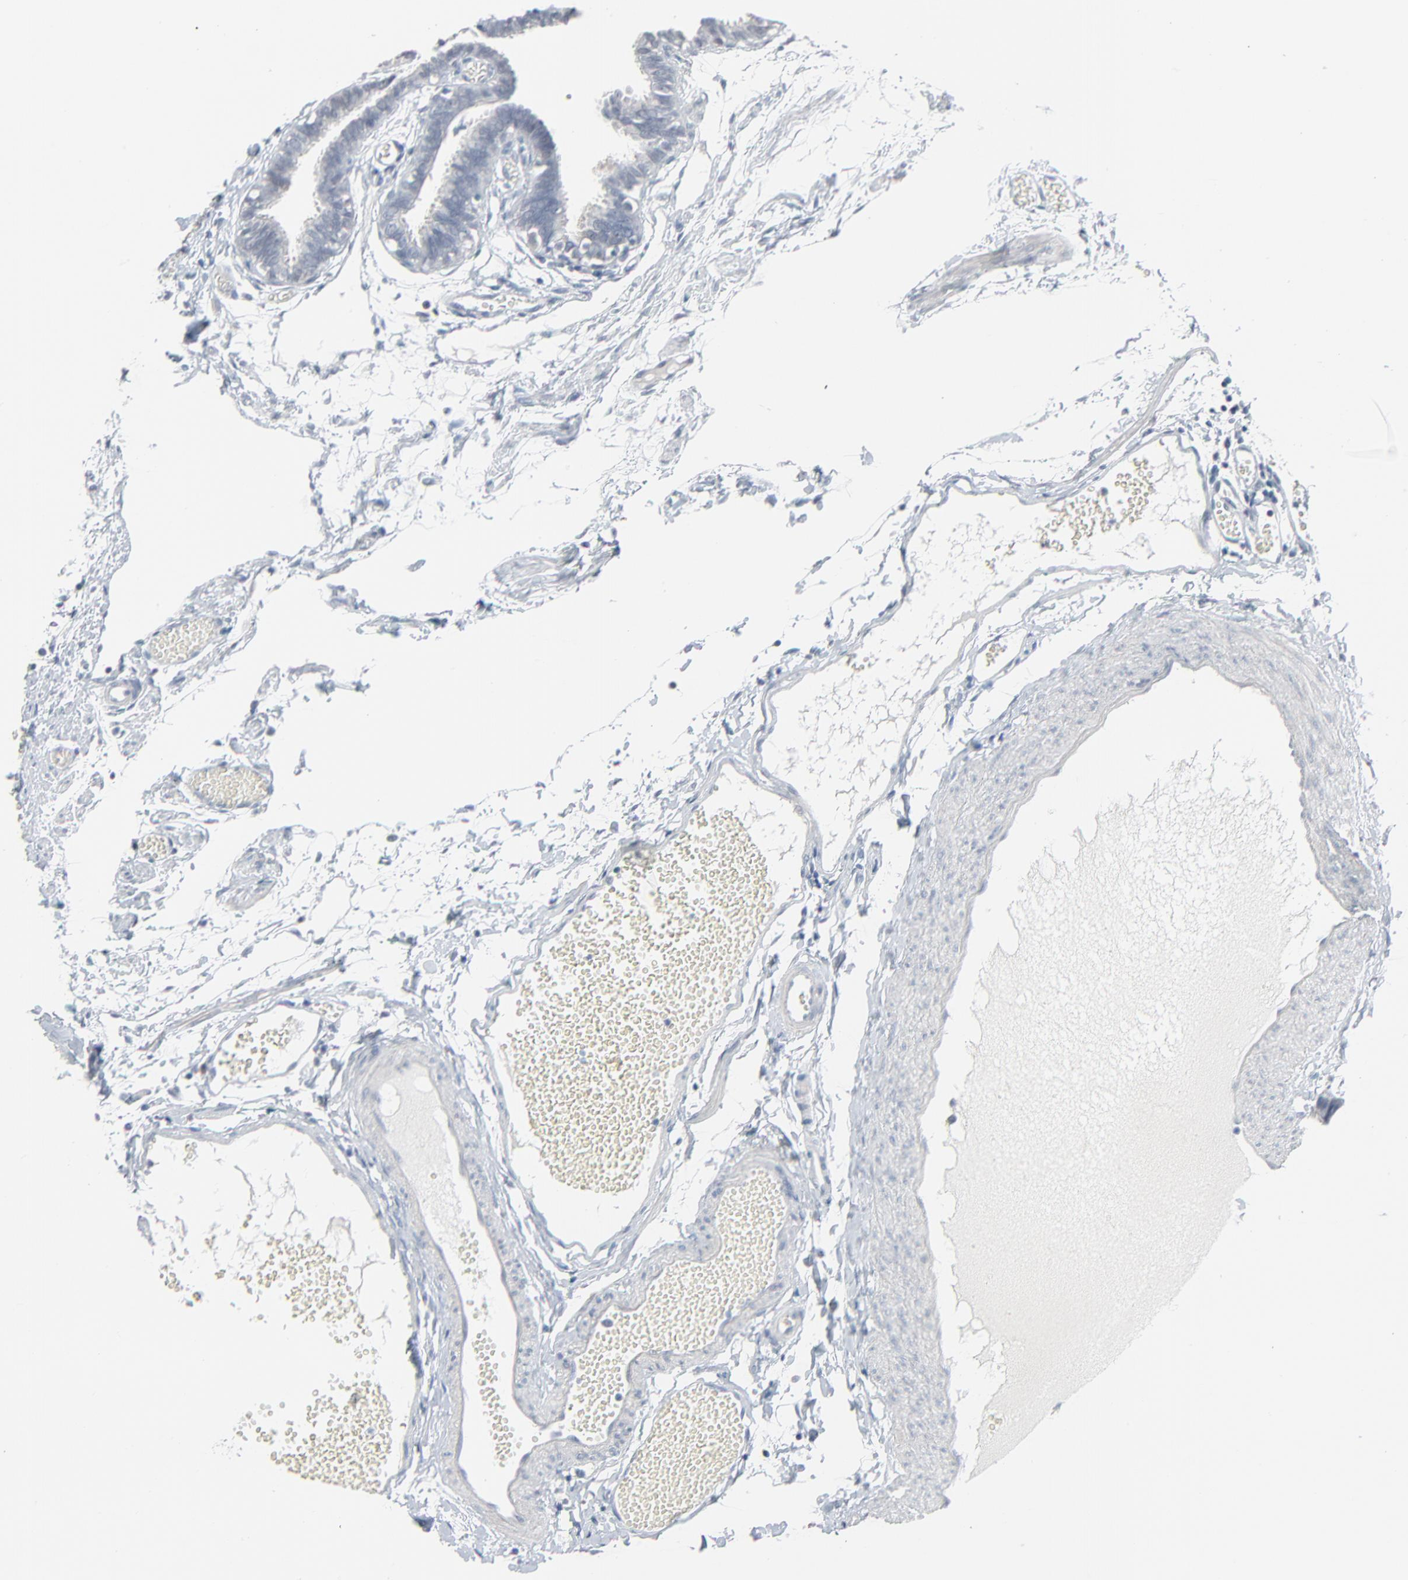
{"staining": {"intensity": "negative", "quantity": "none", "location": "none"}, "tissue": "fallopian tube", "cell_type": "Glandular cells", "image_type": "normal", "snomed": [{"axis": "morphology", "description": "Normal tissue, NOS"}, {"axis": "topography", "description": "Fallopian tube"}], "caption": "DAB immunohistochemical staining of benign human fallopian tube reveals no significant positivity in glandular cells.", "gene": "SAGE1", "patient": {"sex": "female", "age": 29}}